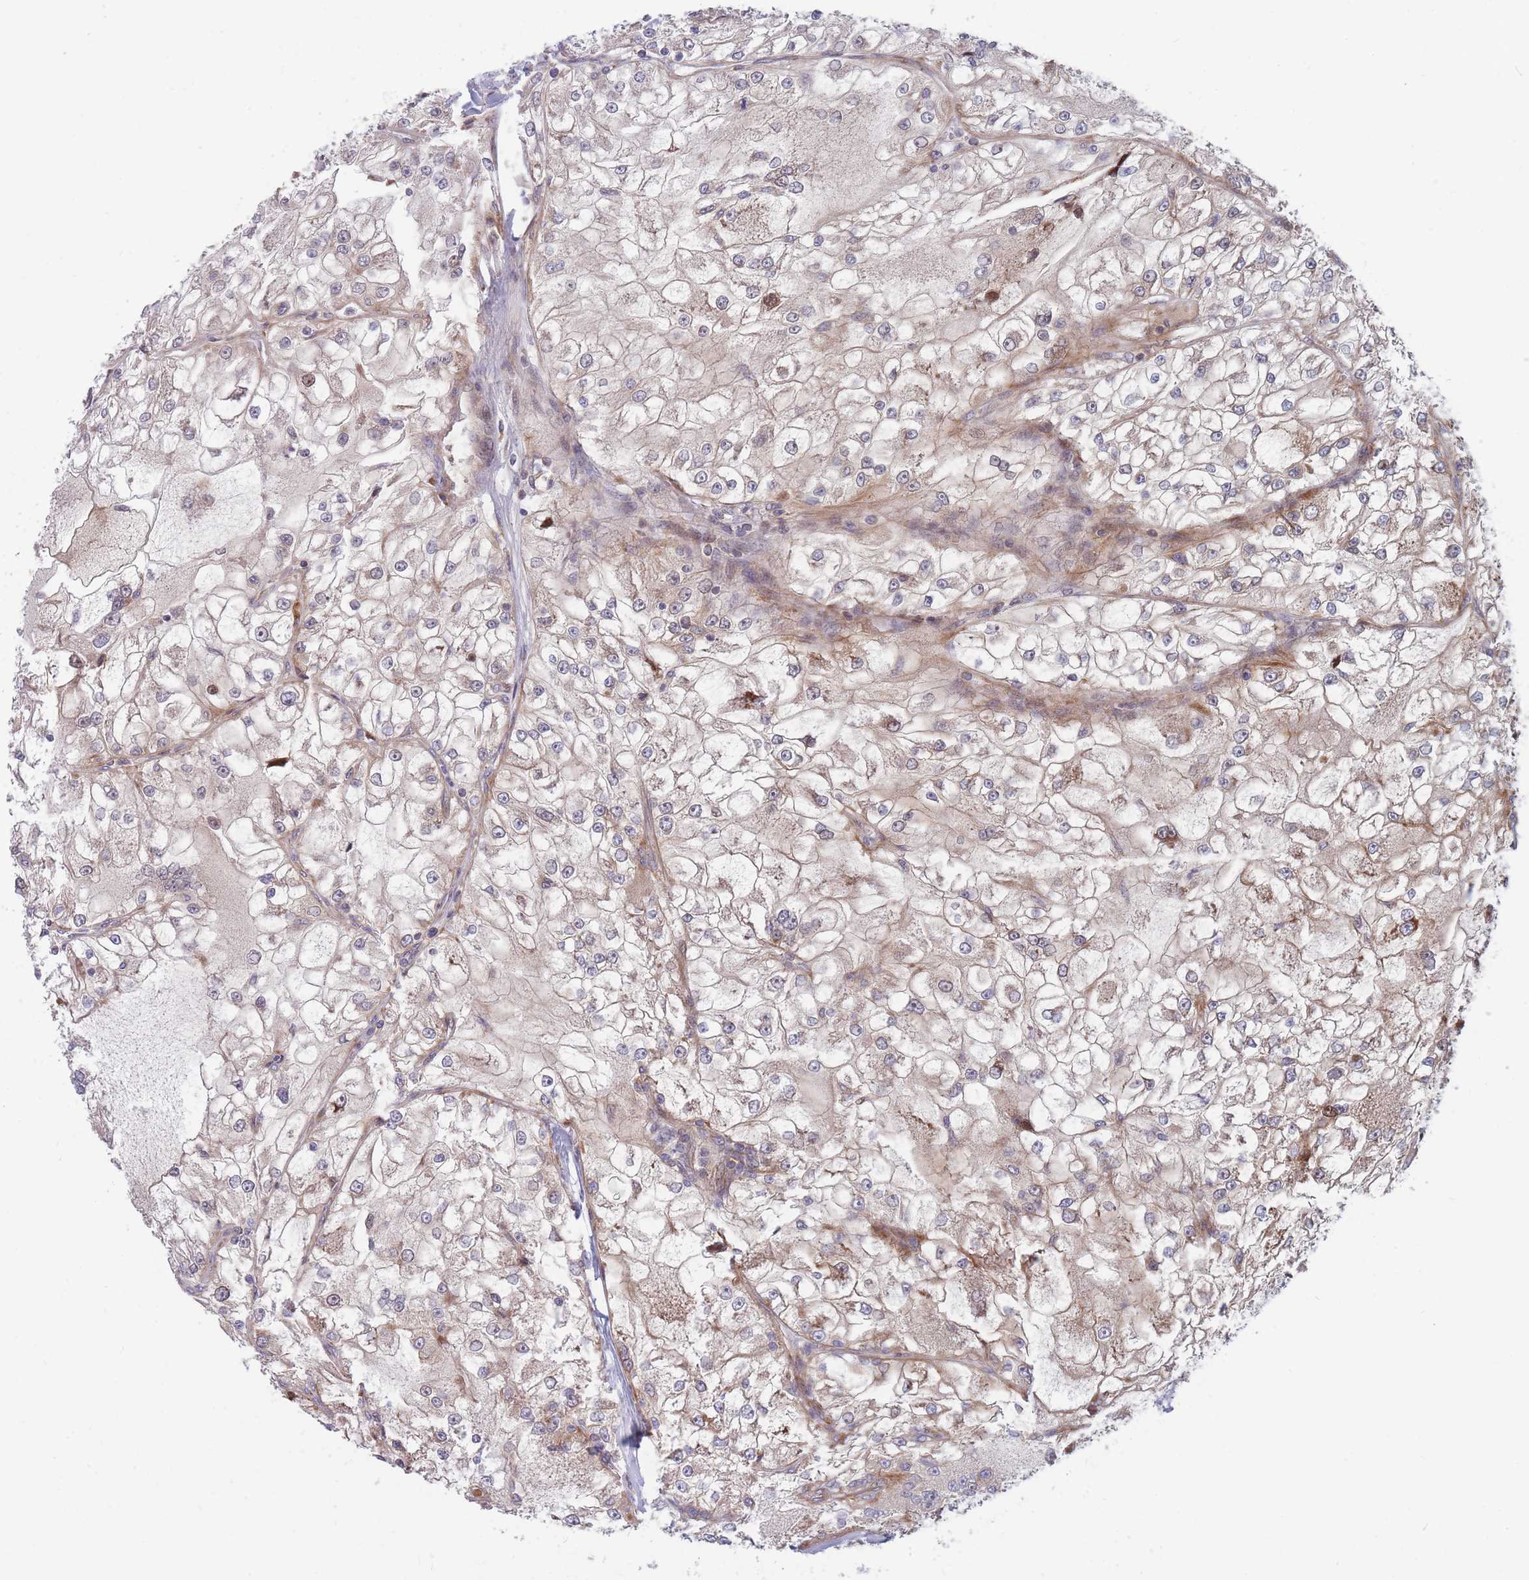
{"staining": {"intensity": "weak", "quantity": "25%-75%", "location": "cytoplasmic/membranous"}, "tissue": "renal cancer", "cell_type": "Tumor cells", "image_type": "cancer", "snomed": [{"axis": "morphology", "description": "Adenocarcinoma, NOS"}, {"axis": "topography", "description": "Kidney"}], "caption": "This is an image of immunohistochemistry (IHC) staining of adenocarcinoma (renal), which shows weak expression in the cytoplasmic/membranous of tumor cells.", "gene": "TMEM131L", "patient": {"sex": "female", "age": 72}}